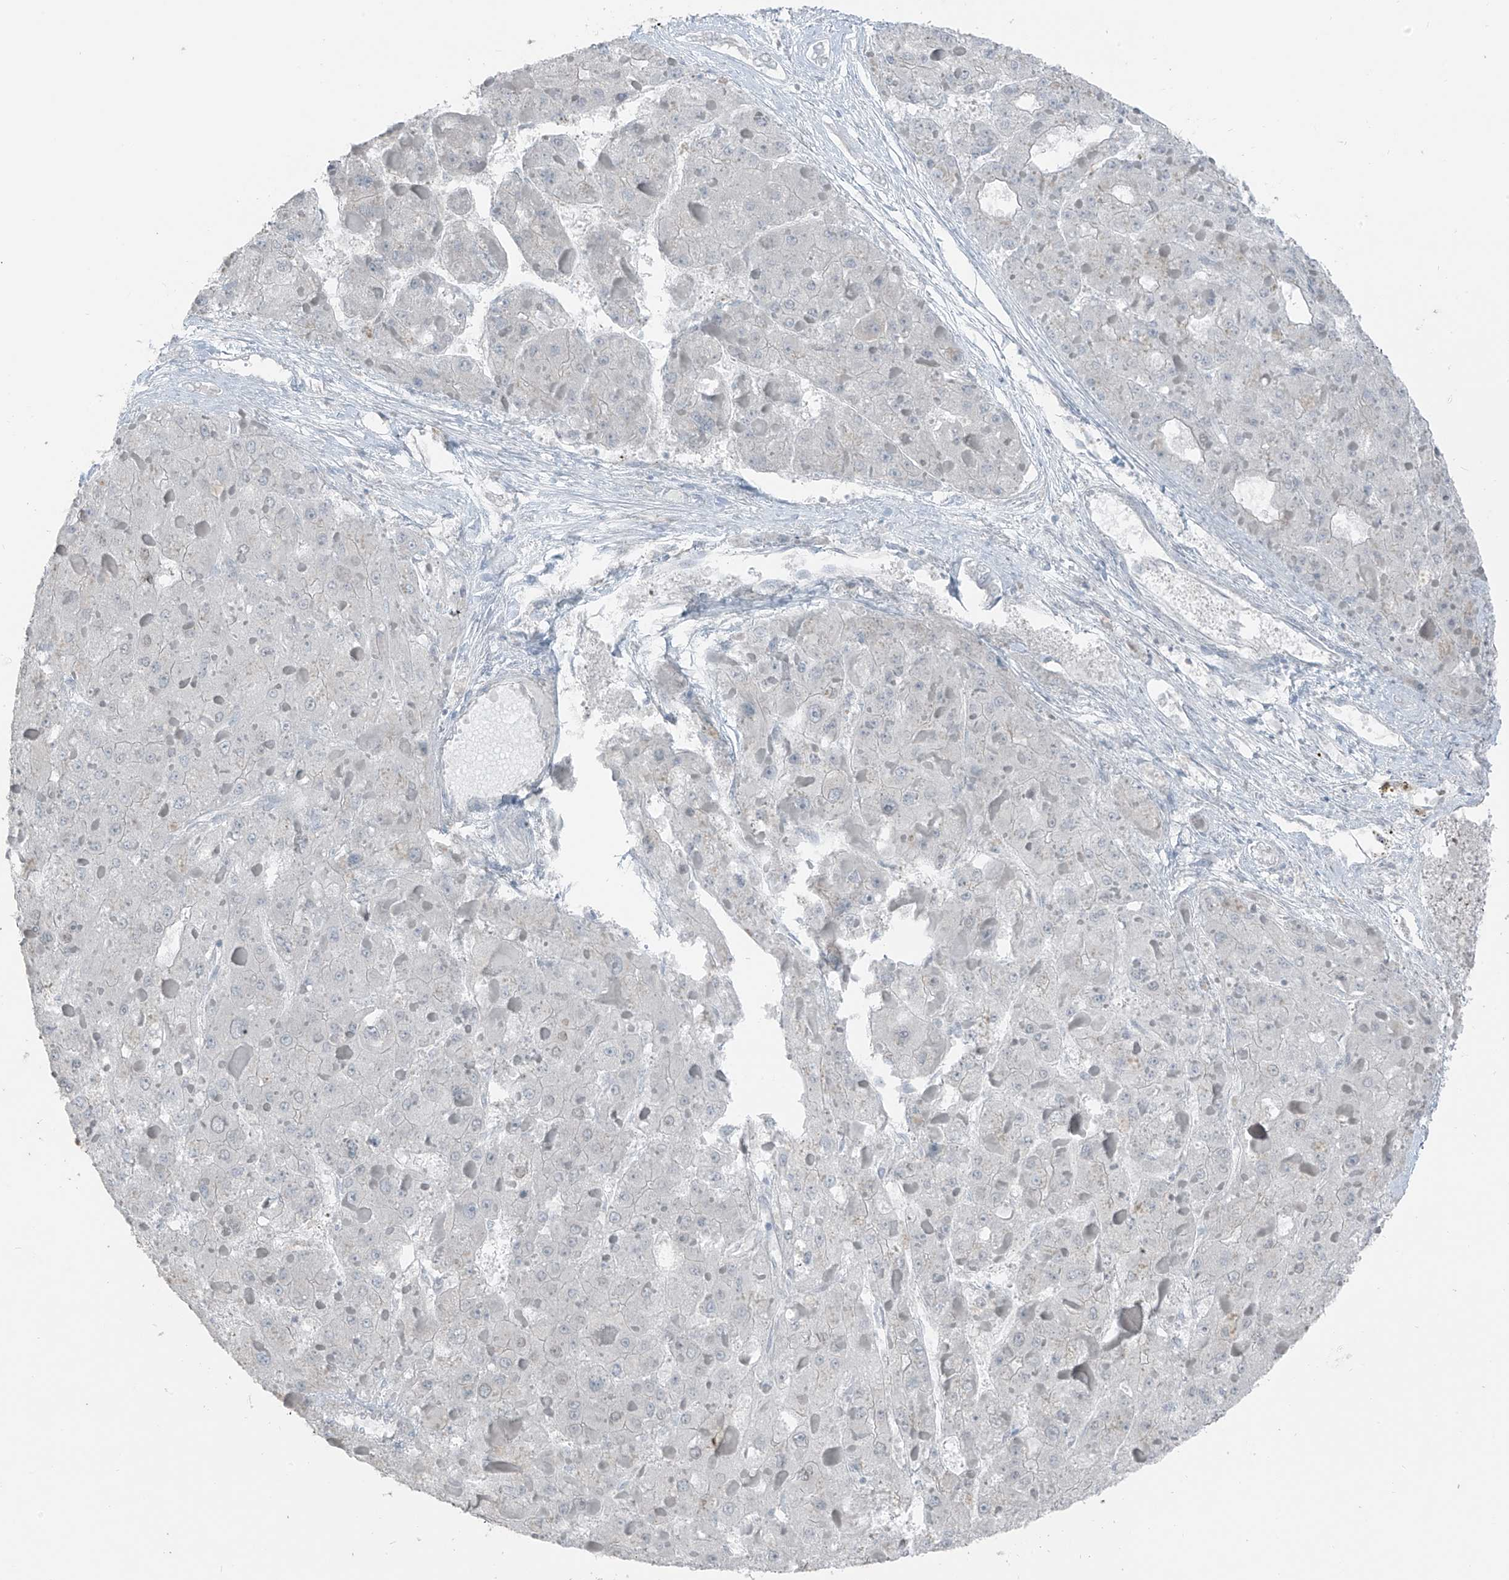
{"staining": {"intensity": "negative", "quantity": "none", "location": "none"}, "tissue": "liver cancer", "cell_type": "Tumor cells", "image_type": "cancer", "snomed": [{"axis": "morphology", "description": "Carcinoma, Hepatocellular, NOS"}, {"axis": "topography", "description": "Liver"}], "caption": "Tumor cells are negative for brown protein staining in liver cancer.", "gene": "PRDM6", "patient": {"sex": "female", "age": 73}}